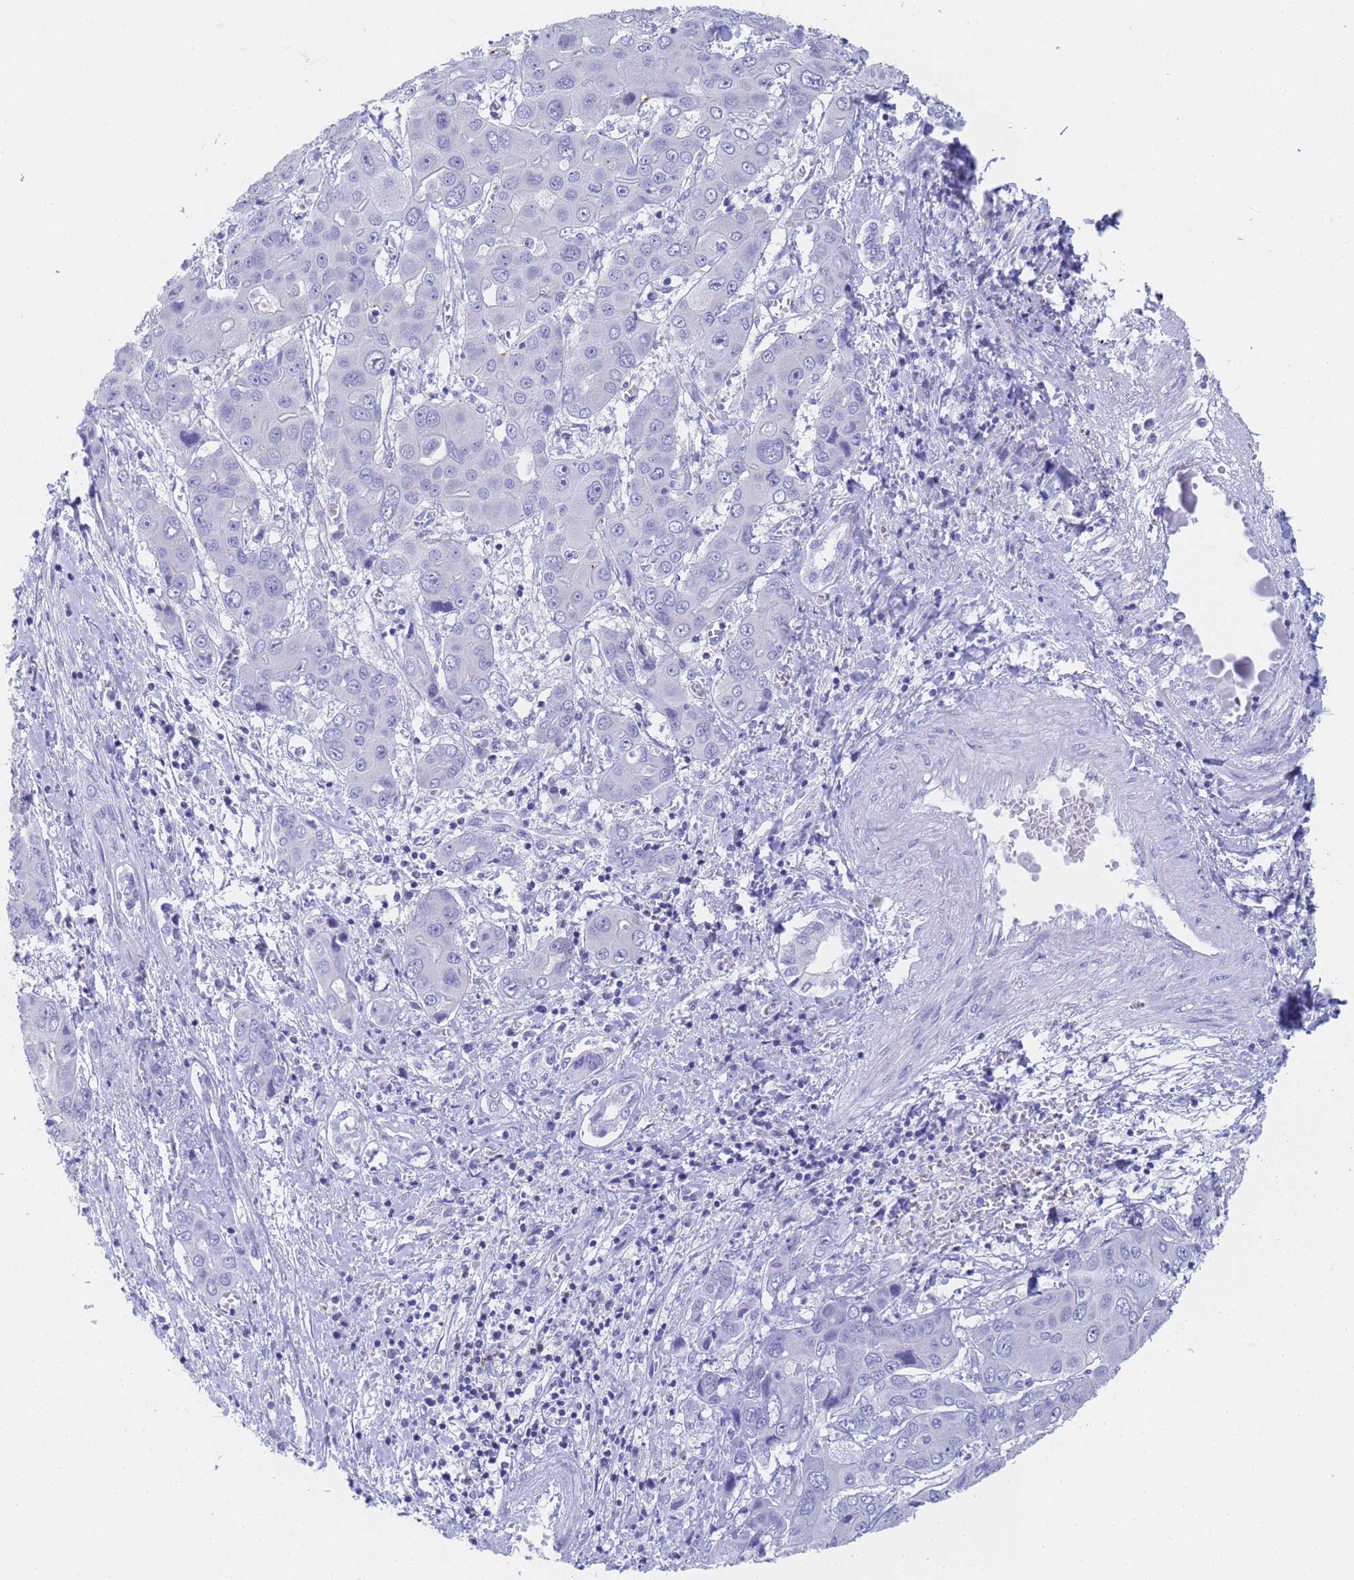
{"staining": {"intensity": "negative", "quantity": "none", "location": "none"}, "tissue": "liver cancer", "cell_type": "Tumor cells", "image_type": "cancer", "snomed": [{"axis": "morphology", "description": "Cholangiocarcinoma"}, {"axis": "topography", "description": "Liver"}], "caption": "Protein analysis of liver cancer (cholangiocarcinoma) displays no significant positivity in tumor cells. (DAB immunohistochemistry, high magnification).", "gene": "STATH", "patient": {"sex": "male", "age": 67}}